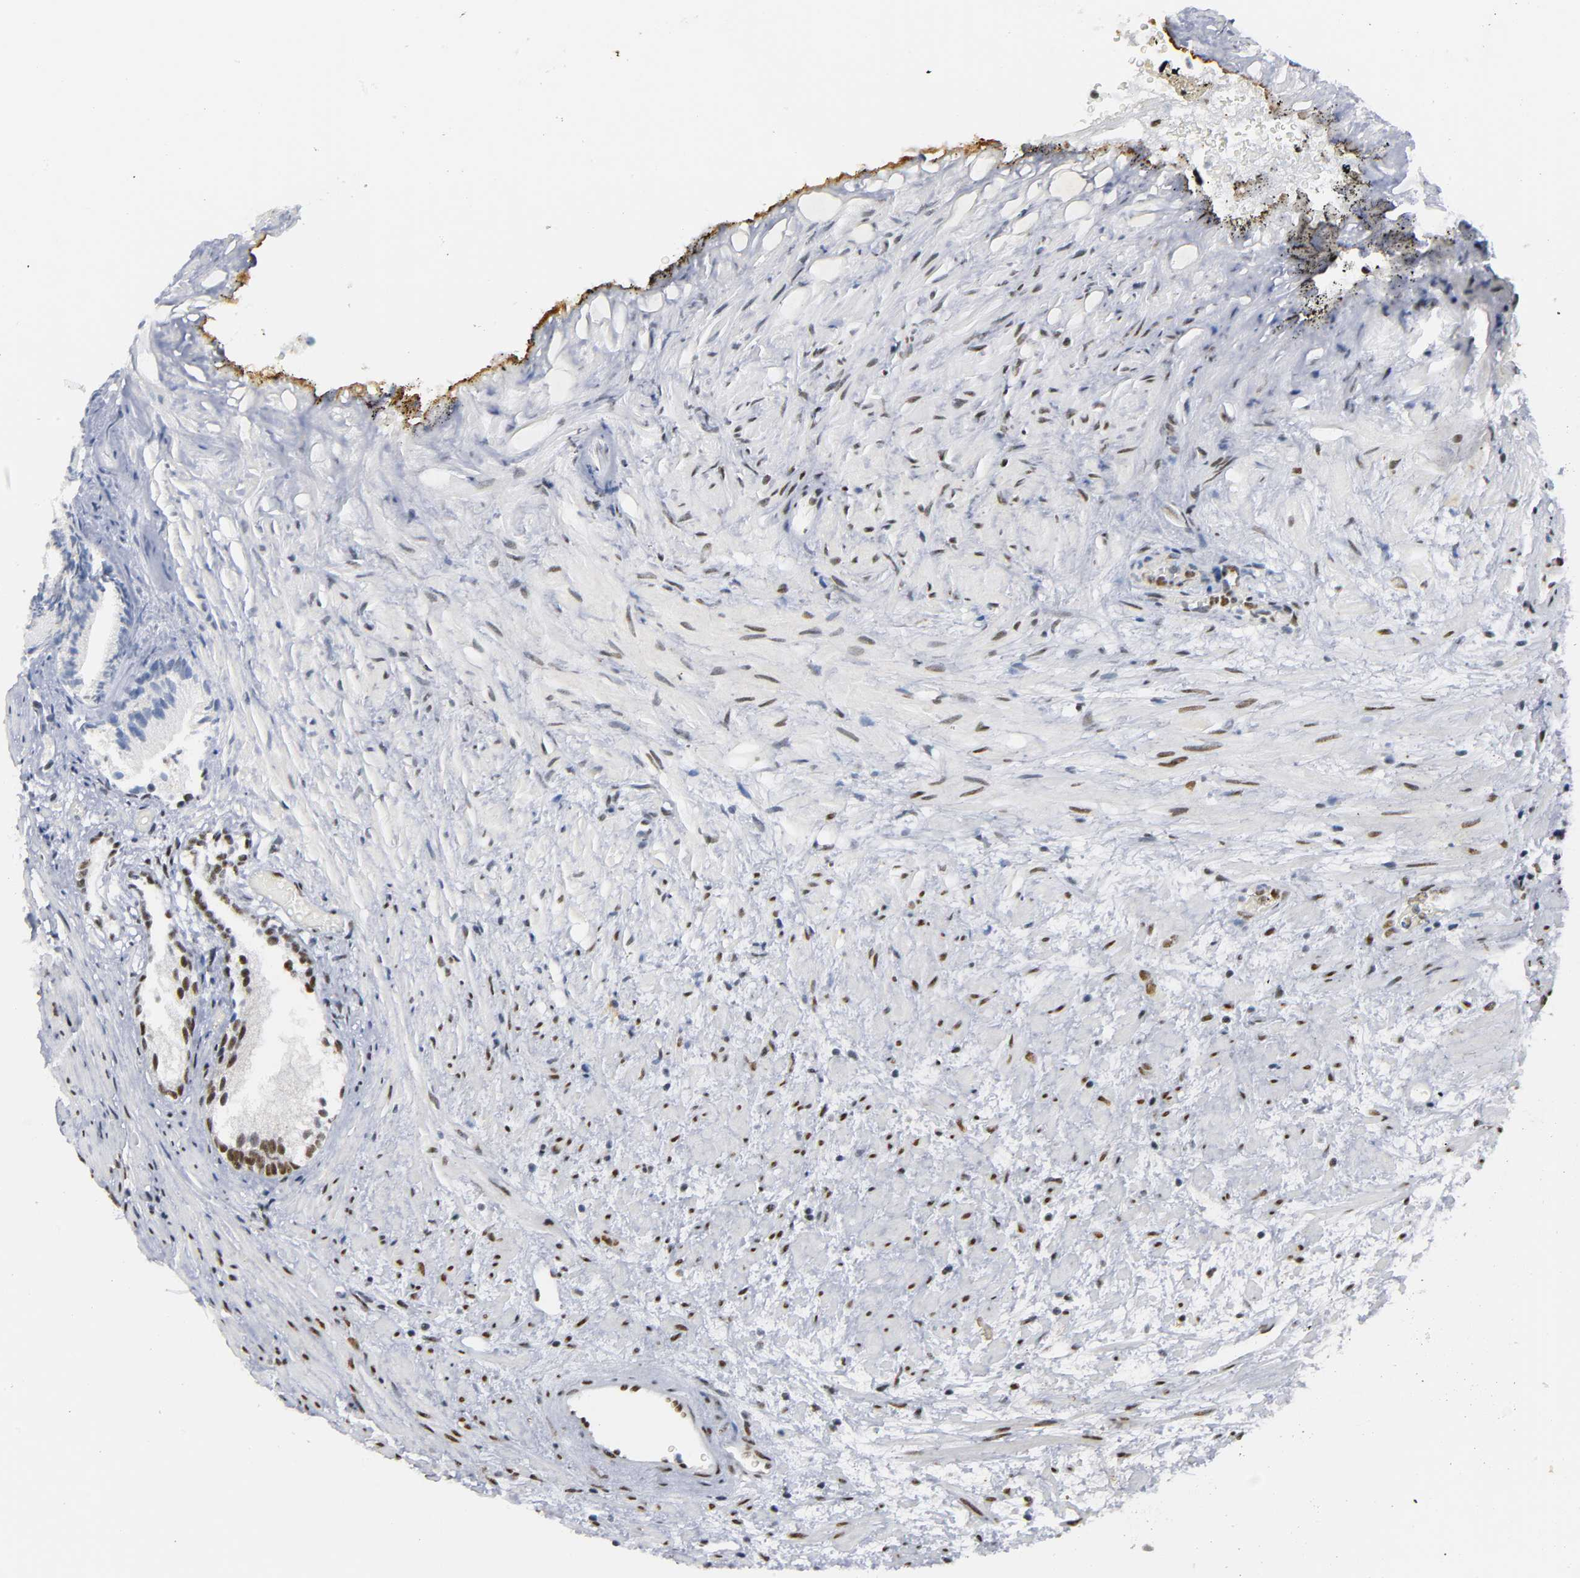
{"staining": {"intensity": "moderate", "quantity": ">75%", "location": "nuclear"}, "tissue": "prostate", "cell_type": "Glandular cells", "image_type": "normal", "snomed": [{"axis": "morphology", "description": "Normal tissue, NOS"}, {"axis": "topography", "description": "Prostate"}], "caption": "Immunohistochemistry (IHC) photomicrograph of benign human prostate stained for a protein (brown), which exhibits medium levels of moderate nuclear staining in about >75% of glandular cells.", "gene": "CREBBP", "patient": {"sex": "male", "age": 76}}